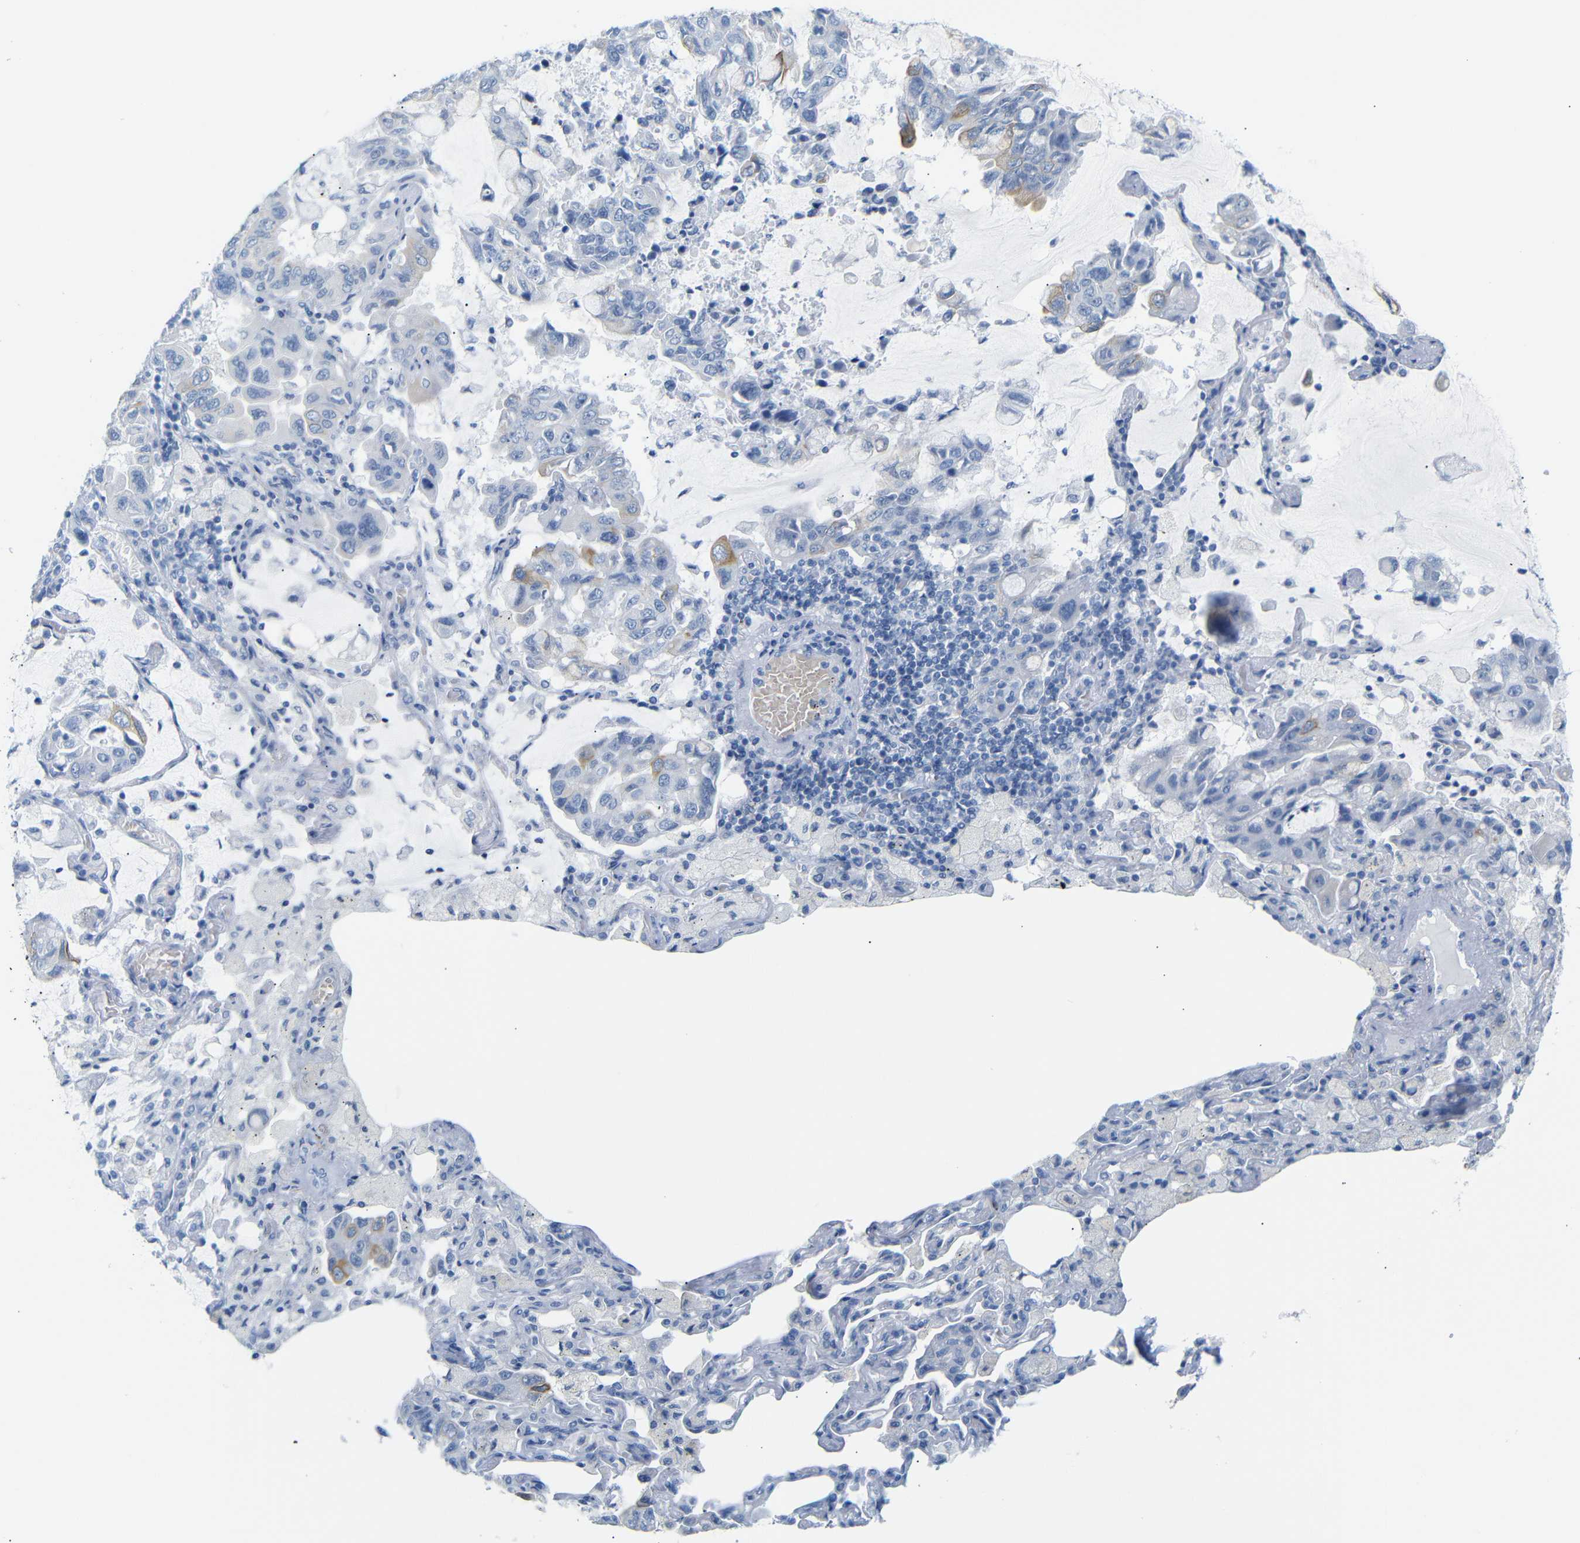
{"staining": {"intensity": "moderate", "quantity": "<25%", "location": "cytoplasmic/membranous"}, "tissue": "lung cancer", "cell_type": "Tumor cells", "image_type": "cancer", "snomed": [{"axis": "morphology", "description": "Adenocarcinoma, NOS"}, {"axis": "topography", "description": "Lung"}], "caption": "Adenocarcinoma (lung) stained with a protein marker demonstrates moderate staining in tumor cells.", "gene": "DYNAP", "patient": {"sex": "male", "age": 64}}